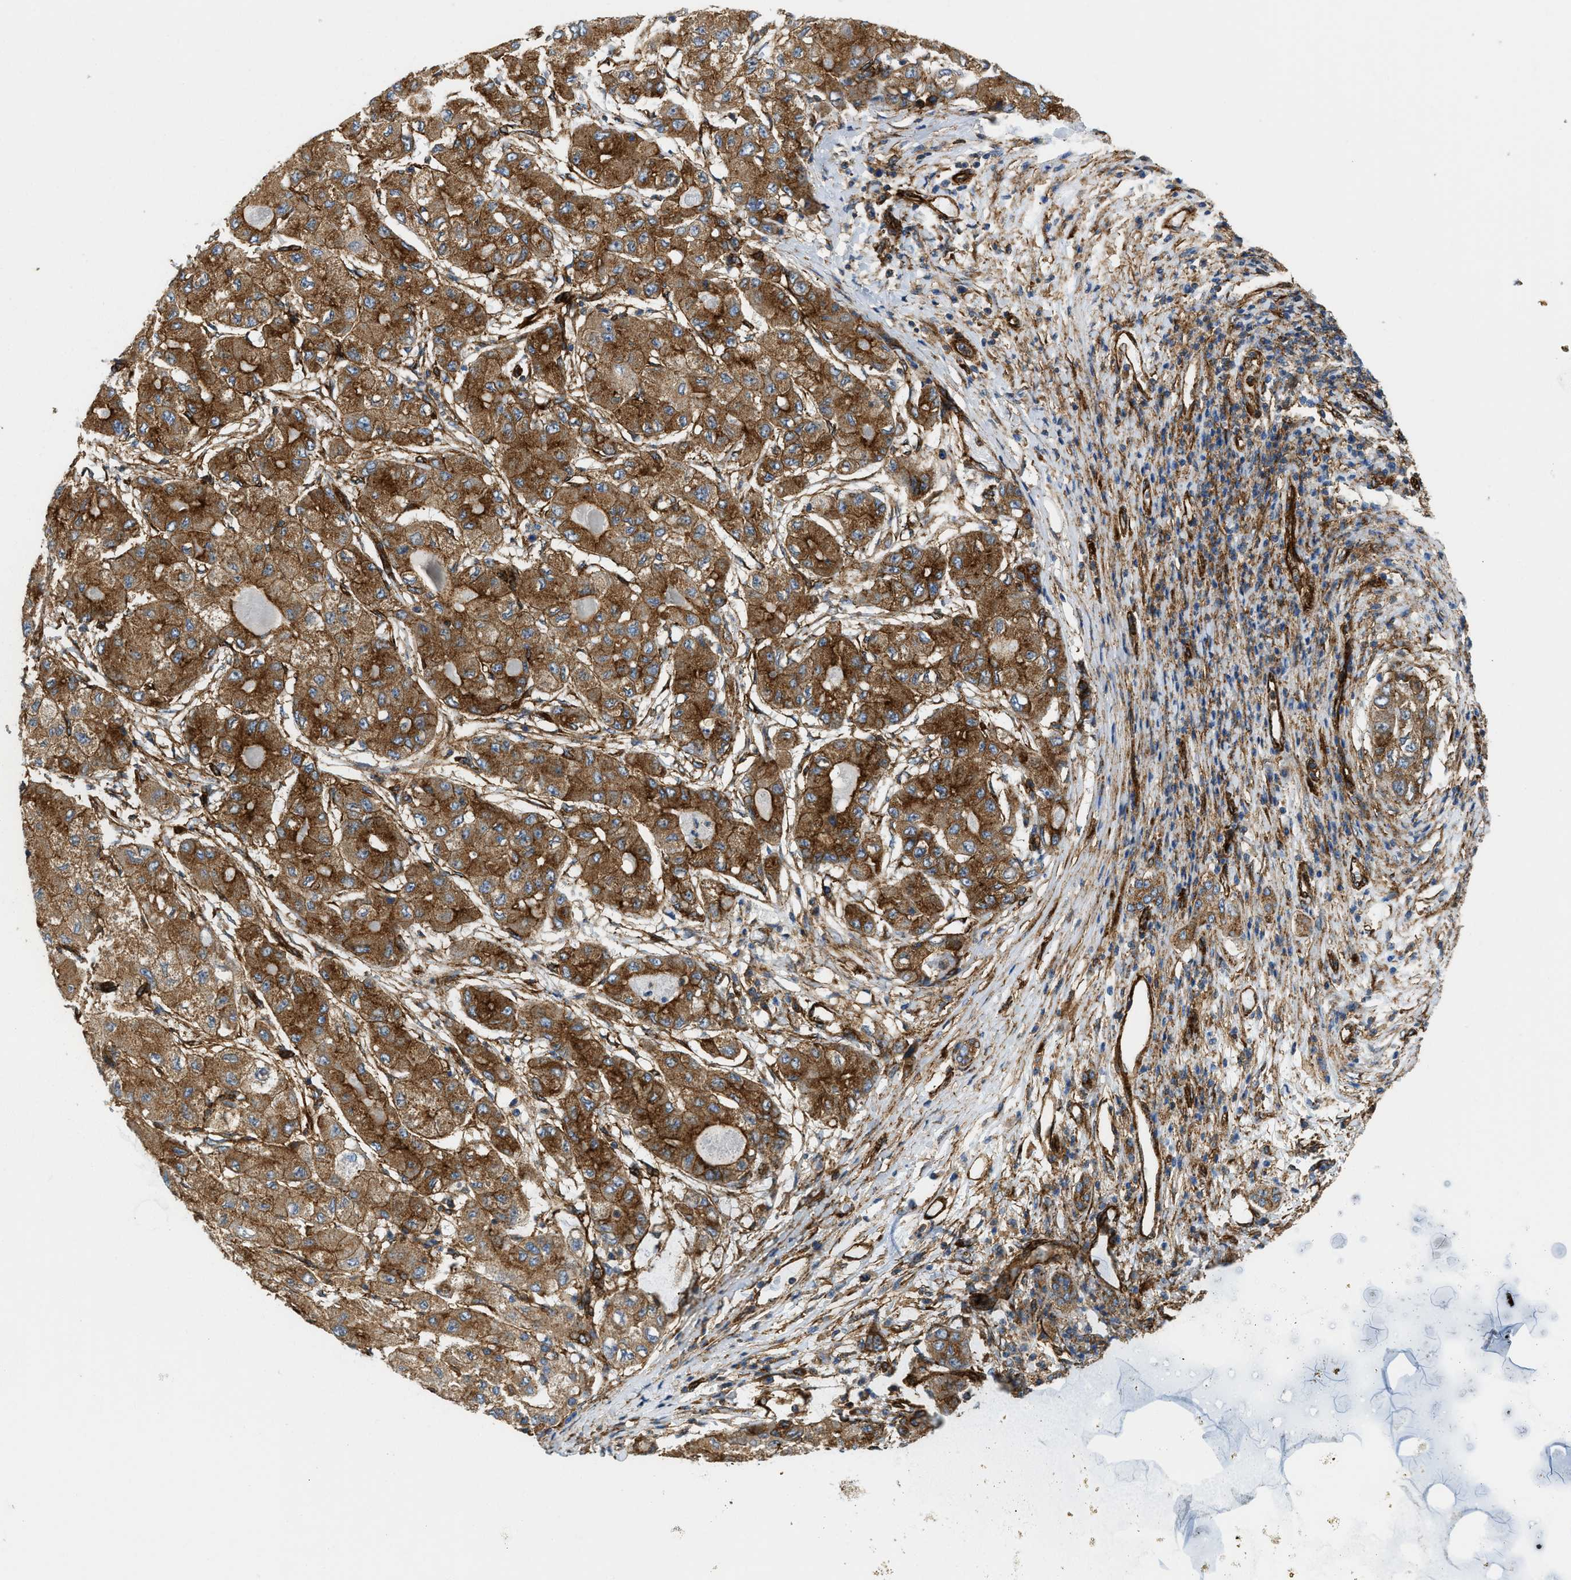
{"staining": {"intensity": "strong", "quantity": ">75%", "location": "cytoplasmic/membranous"}, "tissue": "liver cancer", "cell_type": "Tumor cells", "image_type": "cancer", "snomed": [{"axis": "morphology", "description": "Carcinoma, Hepatocellular, NOS"}, {"axis": "topography", "description": "Liver"}], "caption": "Liver cancer tissue reveals strong cytoplasmic/membranous staining in about >75% of tumor cells, visualized by immunohistochemistry. (IHC, brightfield microscopy, high magnification).", "gene": "HIP1", "patient": {"sex": "male", "age": 80}}